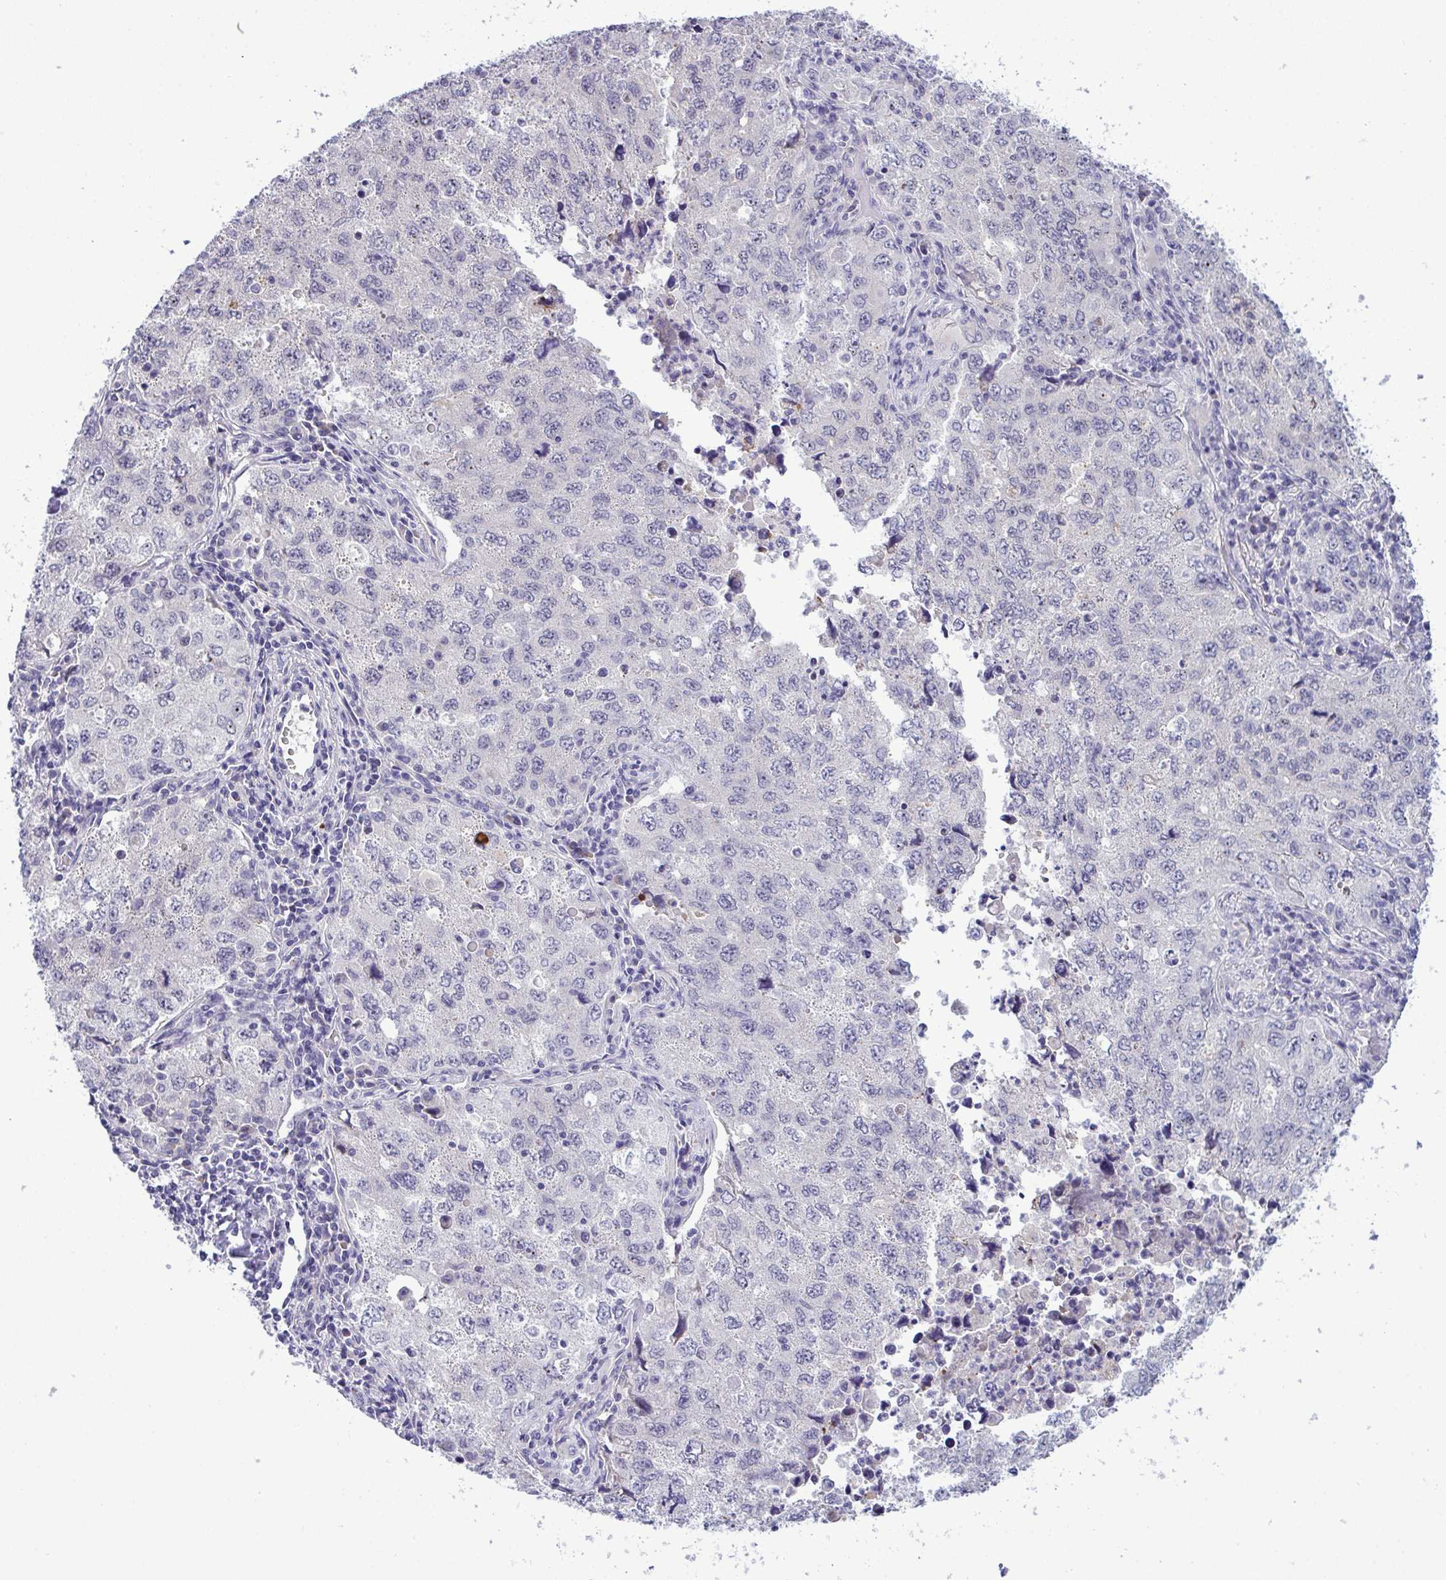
{"staining": {"intensity": "negative", "quantity": "none", "location": "none"}, "tissue": "lung cancer", "cell_type": "Tumor cells", "image_type": "cancer", "snomed": [{"axis": "morphology", "description": "Adenocarcinoma, NOS"}, {"axis": "topography", "description": "Lung"}], "caption": "This is a histopathology image of immunohistochemistry (IHC) staining of adenocarcinoma (lung), which shows no staining in tumor cells.", "gene": "SYNPO2L", "patient": {"sex": "female", "age": 57}}